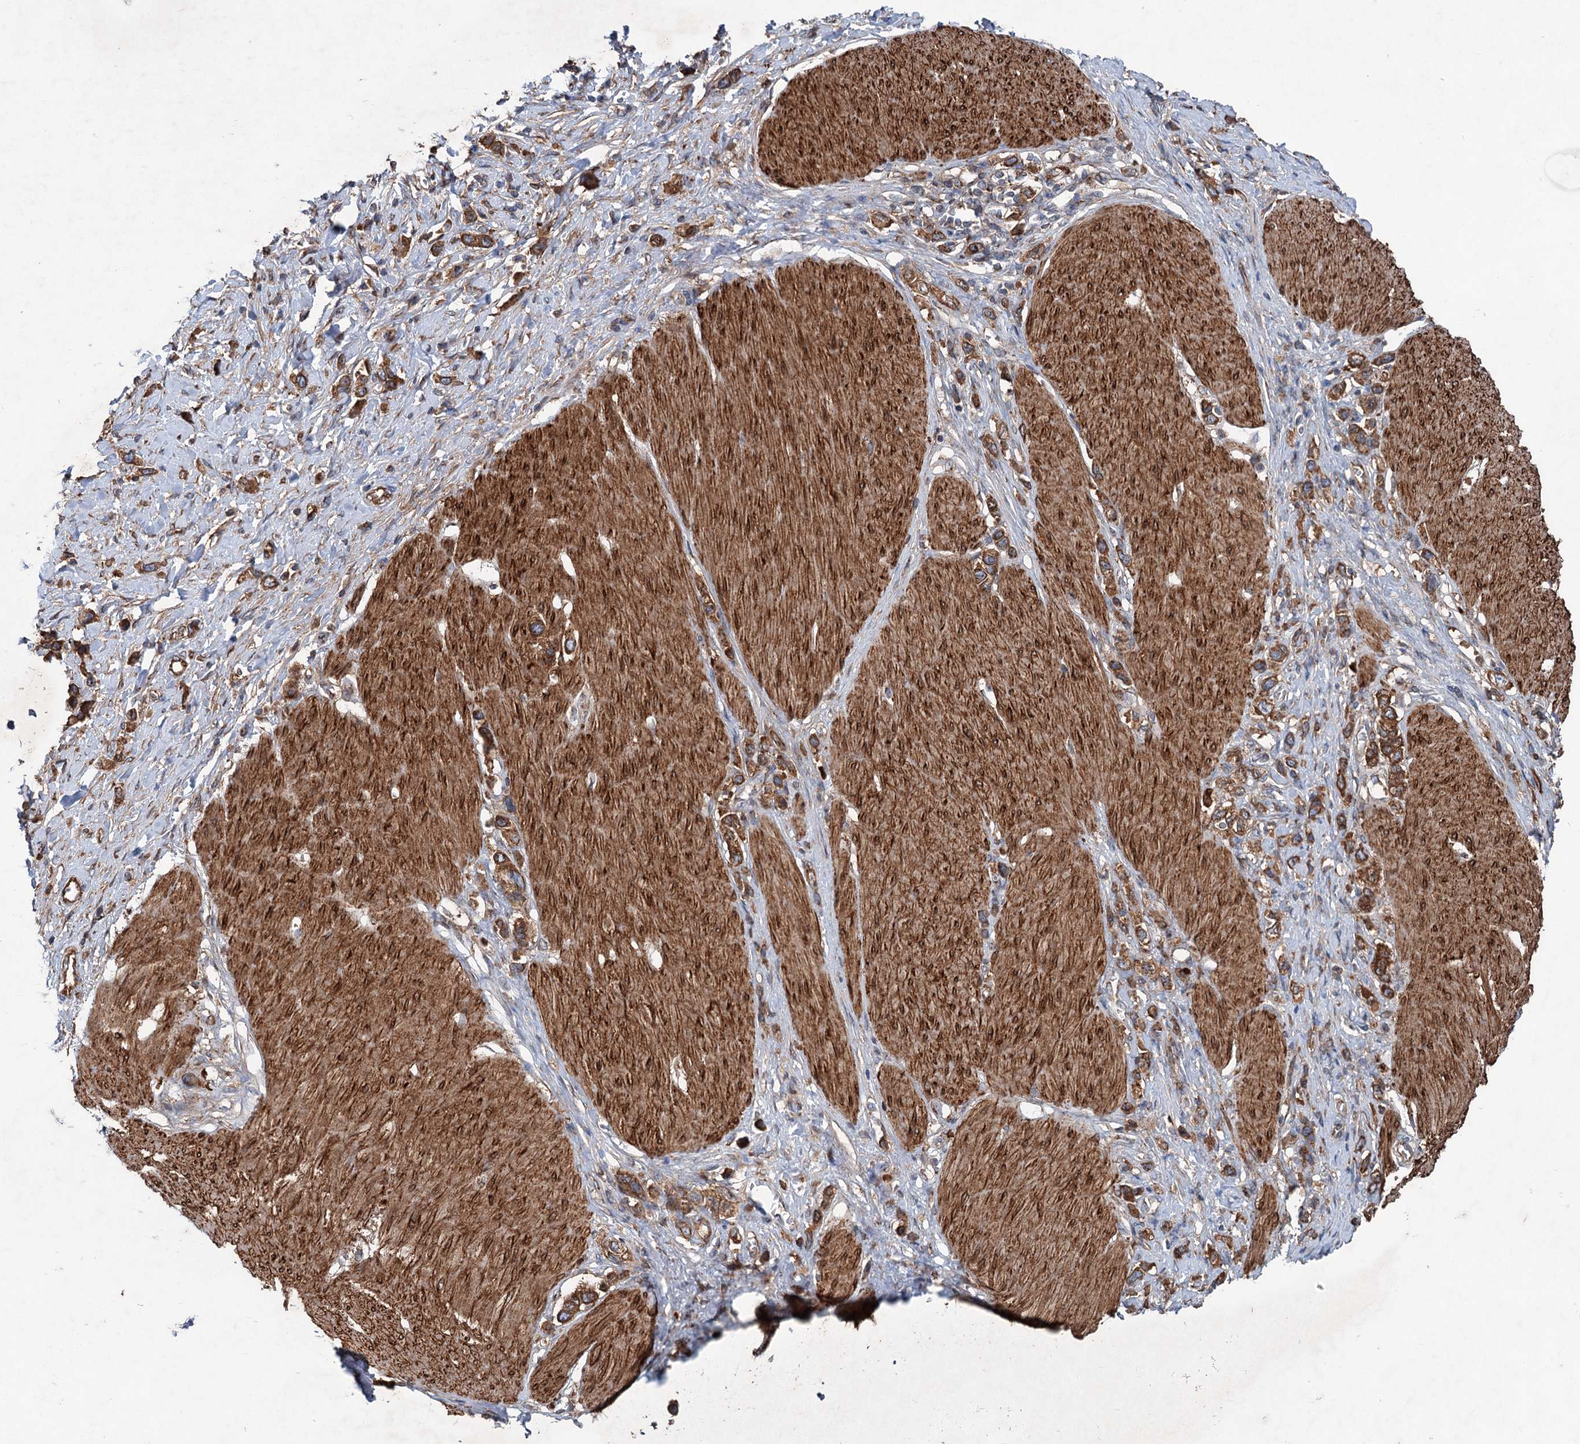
{"staining": {"intensity": "moderate", "quantity": ">75%", "location": "cytoplasmic/membranous"}, "tissue": "stomach cancer", "cell_type": "Tumor cells", "image_type": "cancer", "snomed": [{"axis": "morphology", "description": "Normal tissue, NOS"}, {"axis": "morphology", "description": "Adenocarcinoma, NOS"}, {"axis": "topography", "description": "Stomach, upper"}, {"axis": "topography", "description": "Stomach"}], "caption": "Stomach adenocarcinoma stained with a brown dye demonstrates moderate cytoplasmic/membranous positive expression in approximately >75% of tumor cells.", "gene": "CALCOCO1", "patient": {"sex": "female", "age": 65}}